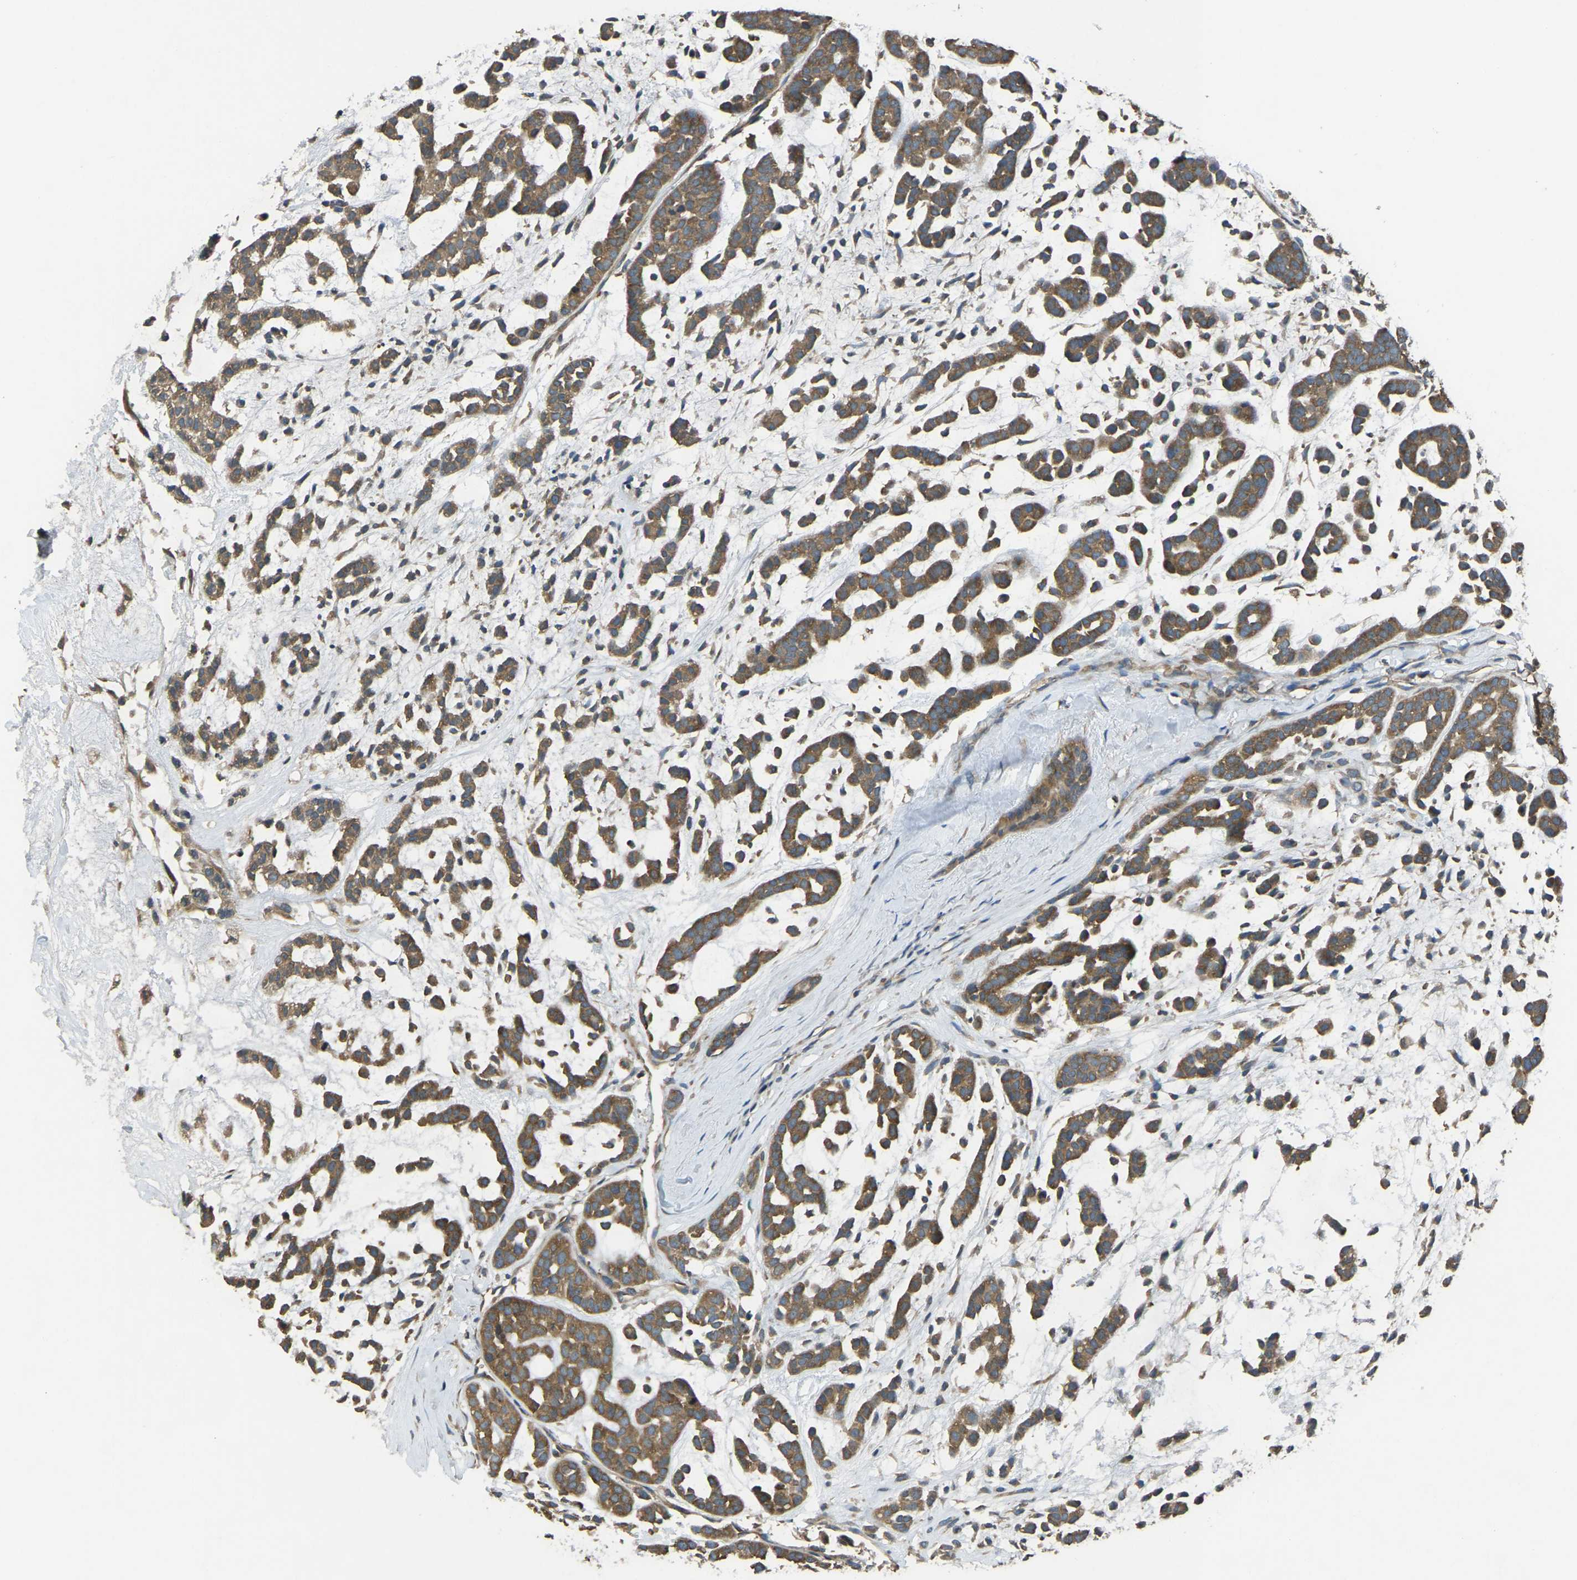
{"staining": {"intensity": "moderate", "quantity": ">75%", "location": "cytoplasmic/membranous"}, "tissue": "head and neck cancer", "cell_type": "Tumor cells", "image_type": "cancer", "snomed": [{"axis": "morphology", "description": "Adenocarcinoma, NOS"}, {"axis": "morphology", "description": "Adenoma, NOS"}, {"axis": "topography", "description": "Head-Neck"}], "caption": "The photomicrograph shows immunohistochemical staining of head and neck cancer (adenoma). There is moderate cytoplasmic/membranous staining is identified in about >75% of tumor cells. (DAB (3,3'-diaminobenzidine) = brown stain, brightfield microscopy at high magnification).", "gene": "AIMP1", "patient": {"sex": "female", "age": 55}}